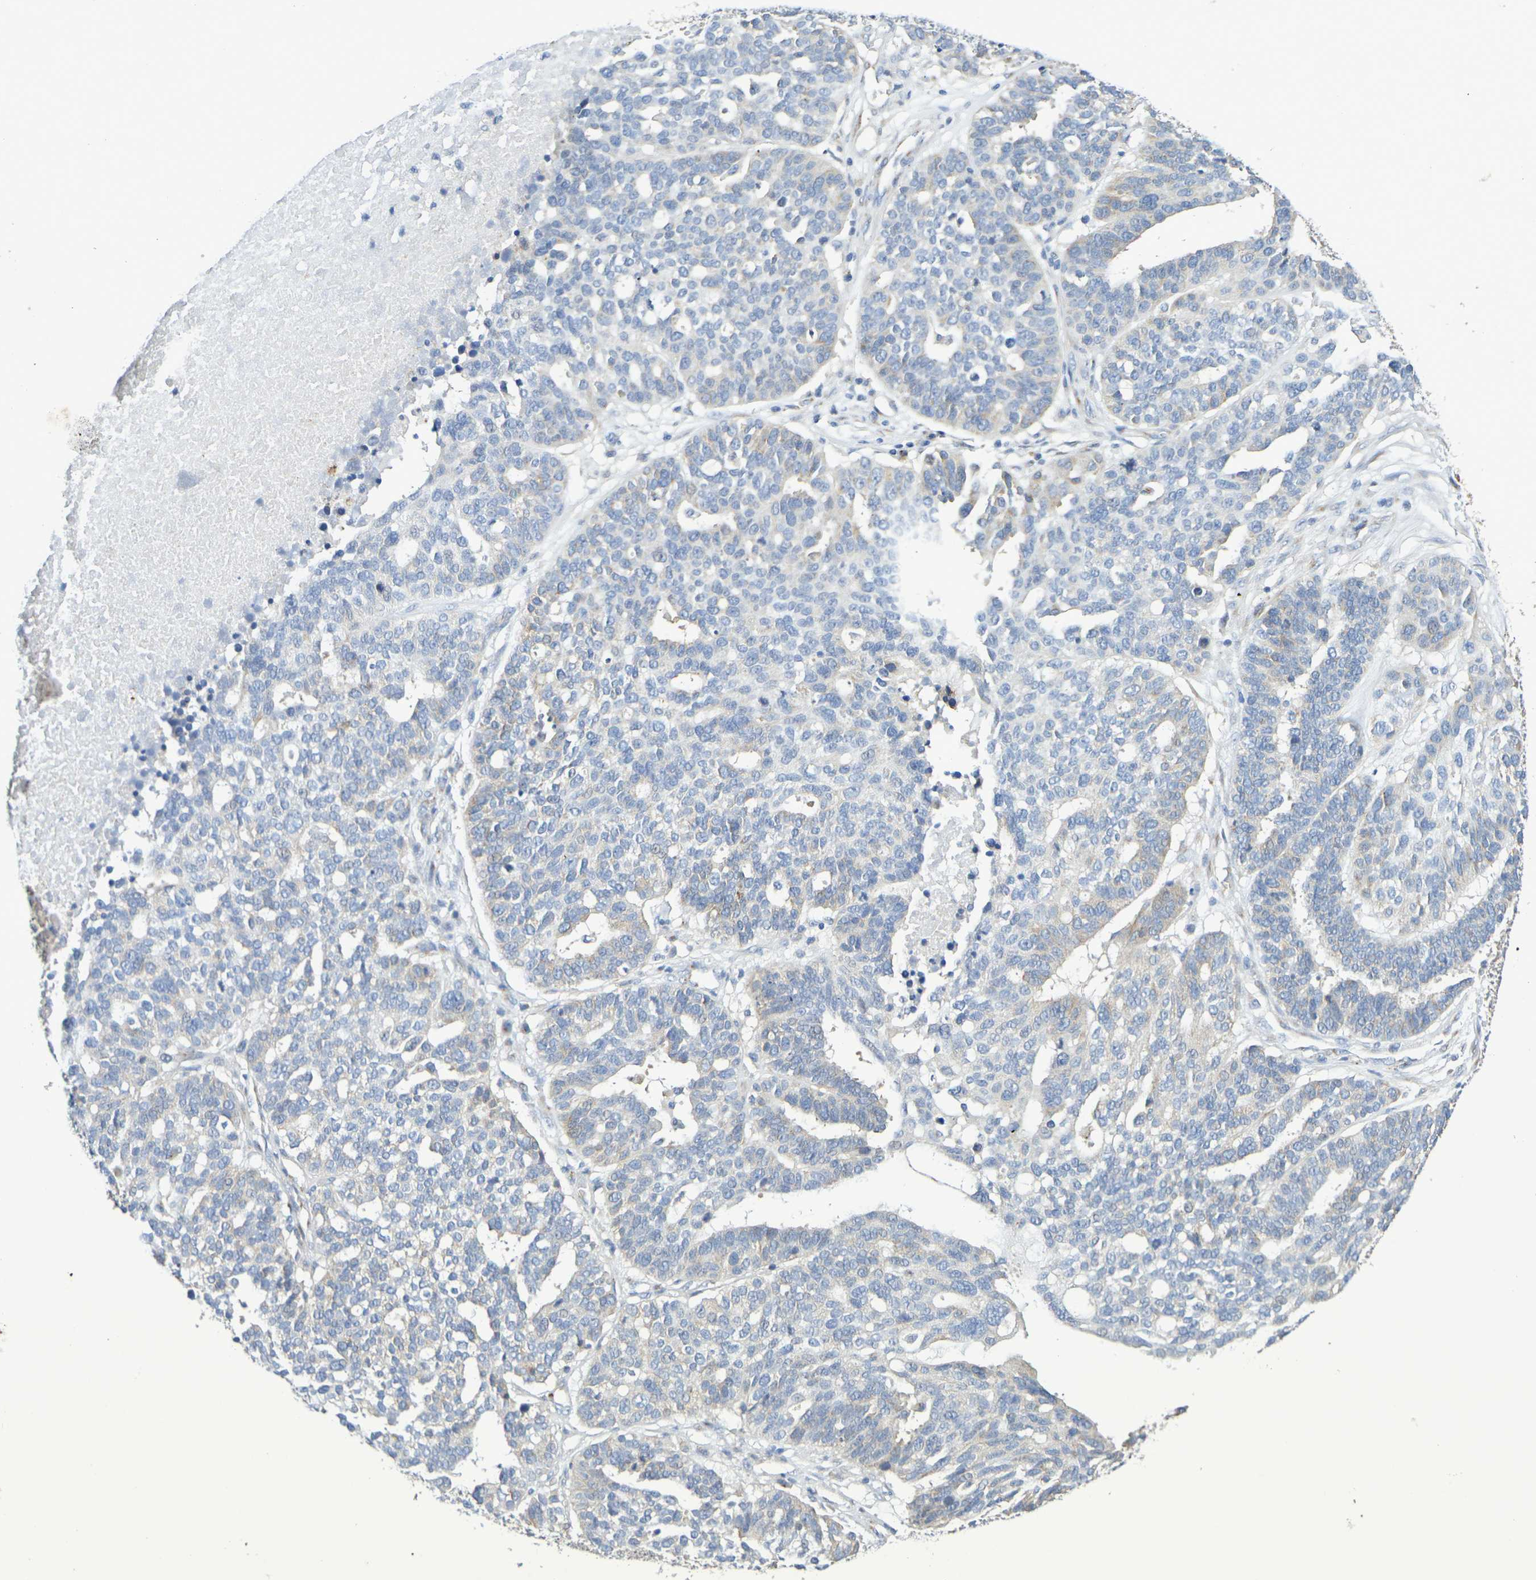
{"staining": {"intensity": "negative", "quantity": "none", "location": "none"}, "tissue": "ovarian cancer", "cell_type": "Tumor cells", "image_type": "cancer", "snomed": [{"axis": "morphology", "description": "Cystadenocarcinoma, serous, NOS"}, {"axis": "topography", "description": "Ovary"}], "caption": "This is a histopathology image of IHC staining of ovarian cancer (serous cystadenocarcinoma), which shows no expression in tumor cells.", "gene": "DCP2", "patient": {"sex": "female", "age": 59}}